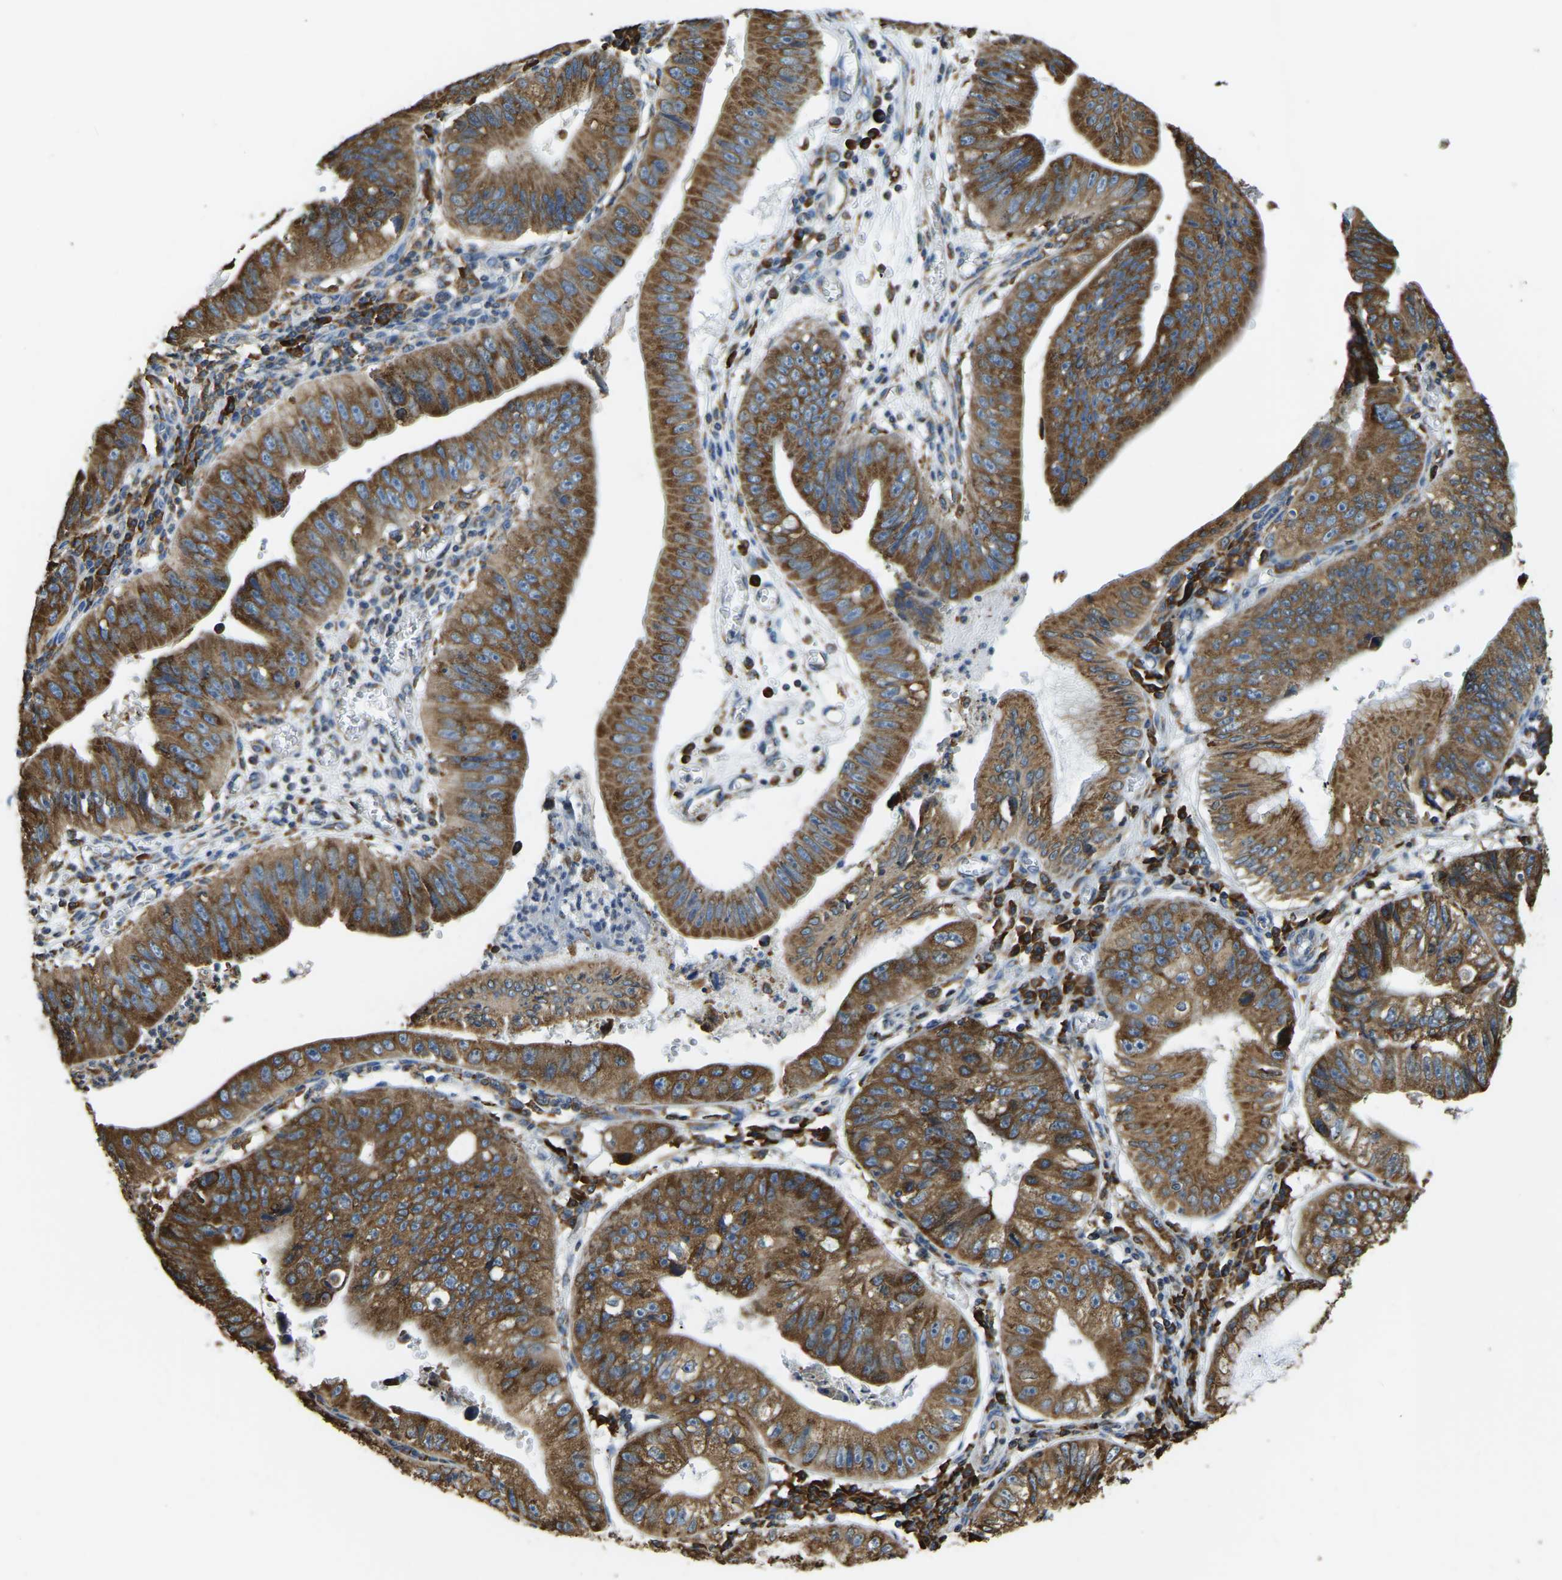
{"staining": {"intensity": "strong", "quantity": ">75%", "location": "cytoplasmic/membranous"}, "tissue": "stomach cancer", "cell_type": "Tumor cells", "image_type": "cancer", "snomed": [{"axis": "morphology", "description": "Adenocarcinoma, NOS"}, {"axis": "topography", "description": "Stomach"}], "caption": "This micrograph reveals IHC staining of human stomach adenocarcinoma, with high strong cytoplasmic/membranous staining in approximately >75% of tumor cells.", "gene": "RNF115", "patient": {"sex": "male", "age": 59}}